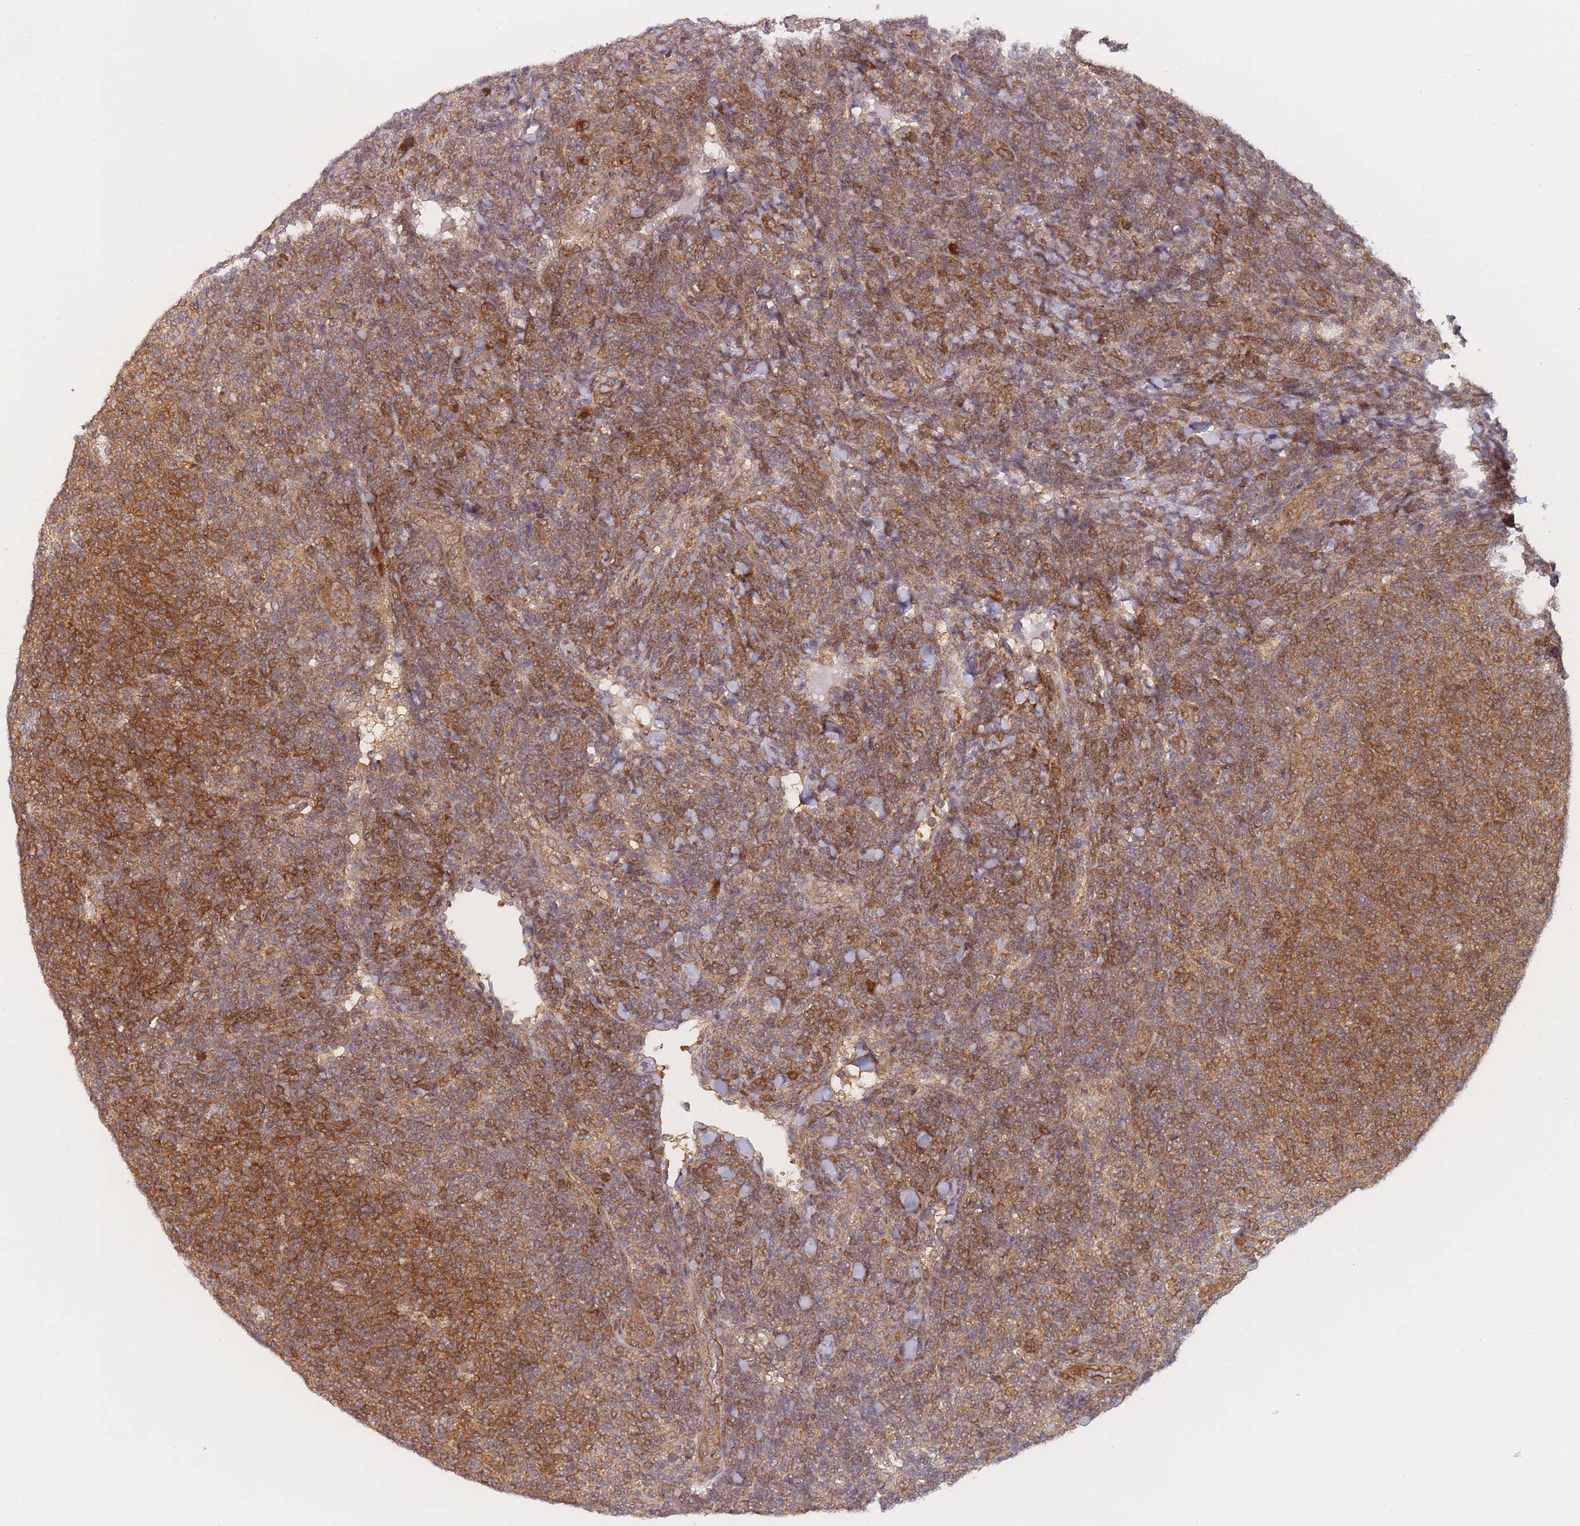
{"staining": {"intensity": "strong", "quantity": ">75%", "location": "cytoplasmic/membranous"}, "tissue": "lymphoma", "cell_type": "Tumor cells", "image_type": "cancer", "snomed": [{"axis": "morphology", "description": "Malignant lymphoma, non-Hodgkin's type, Low grade"}, {"axis": "topography", "description": "Lymph node"}], "caption": "Immunohistochemistry (IHC) image of neoplastic tissue: lymphoma stained using immunohistochemistry (IHC) demonstrates high levels of strong protein expression localized specifically in the cytoplasmic/membranous of tumor cells, appearing as a cytoplasmic/membranous brown color.", "gene": "MRI1", "patient": {"sex": "male", "age": 66}}